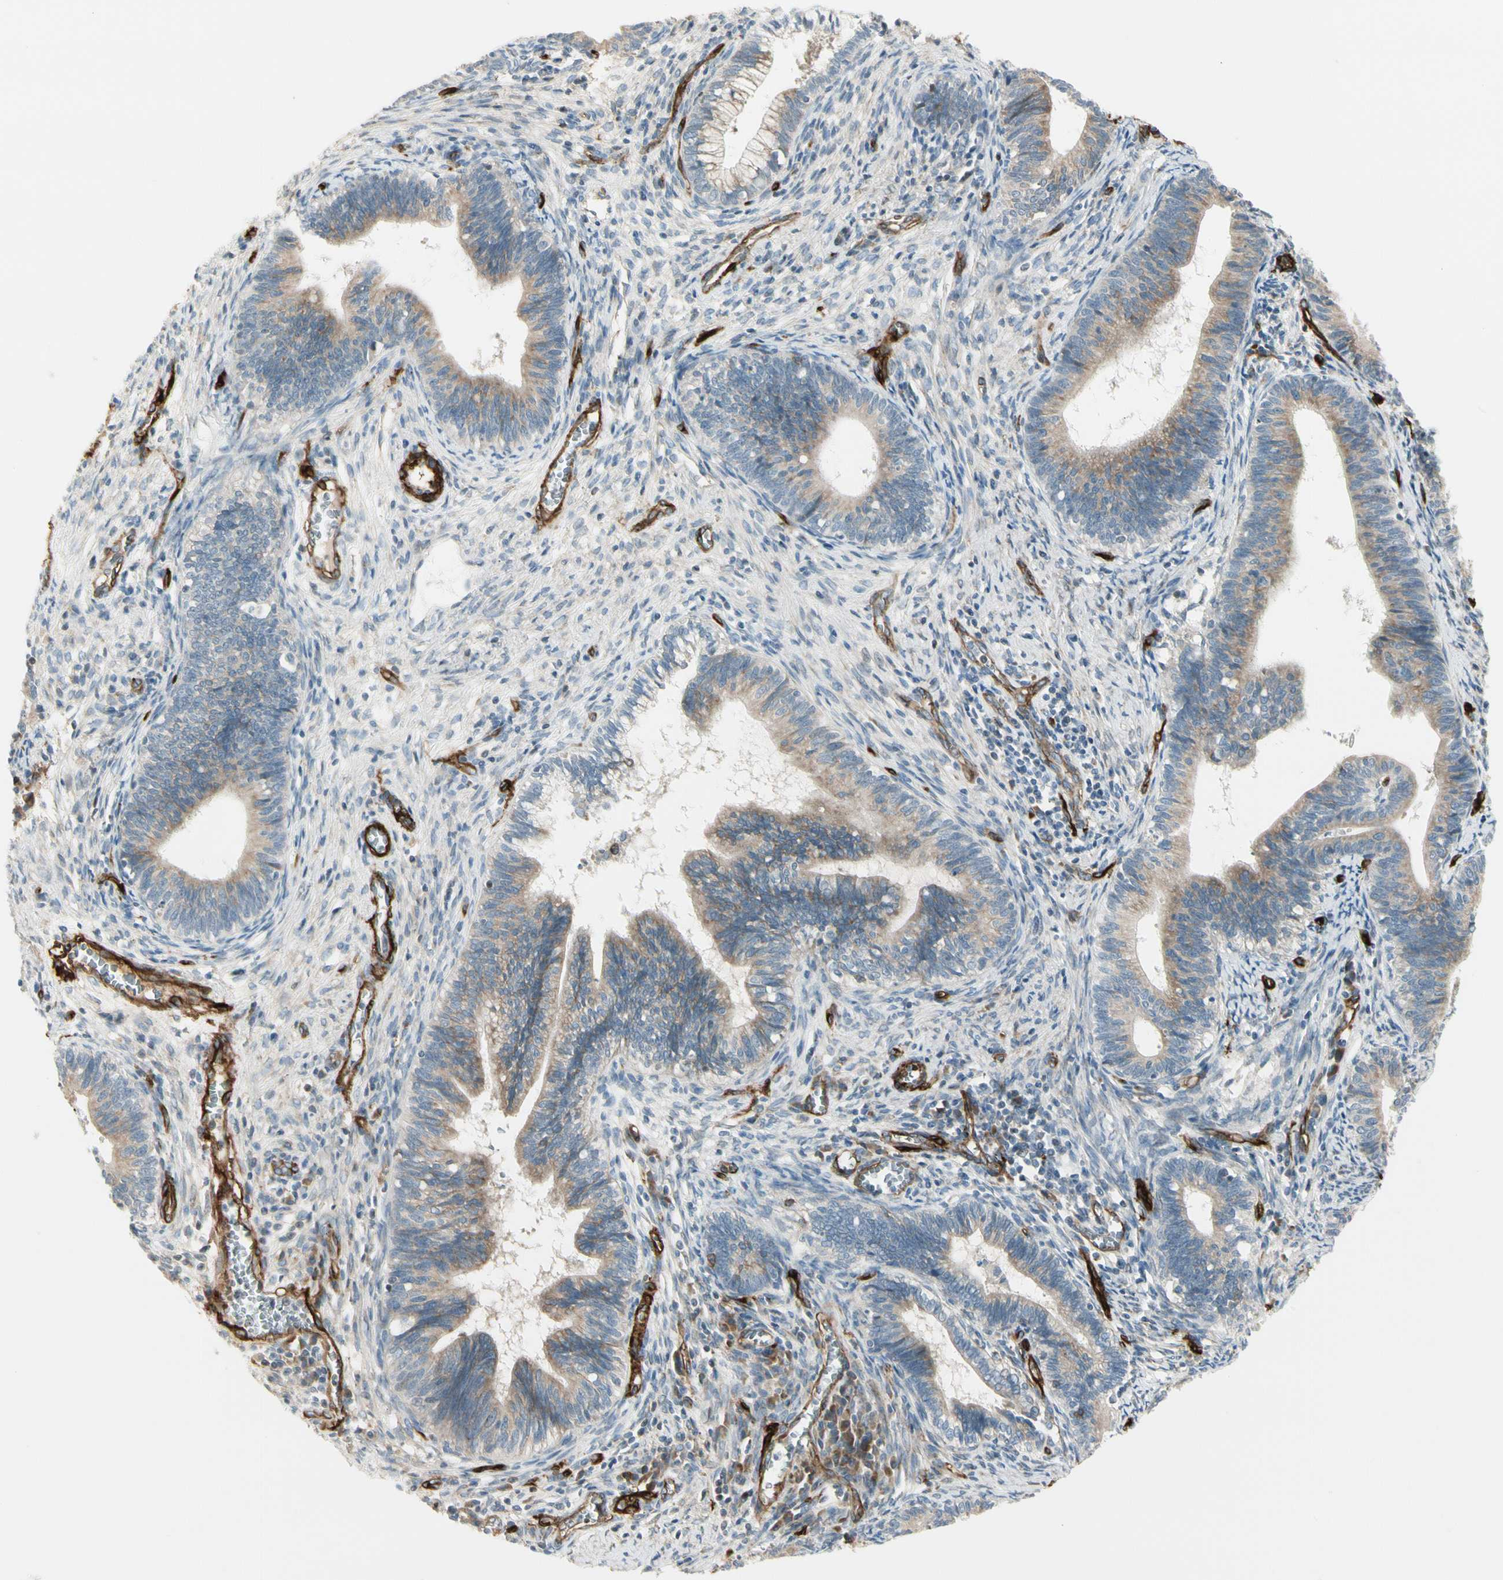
{"staining": {"intensity": "moderate", "quantity": ">75%", "location": "cytoplasmic/membranous"}, "tissue": "cervical cancer", "cell_type": "Tumor cells", "image_type": "cancer", "snomed": [{"axis": "morphology", "description": "Adenocarcinoma, NOS"}, {"axis": "topography", "description": "Cervix"}], "caption": "Immunohistochemical staining of human cervical cancer demonstrates medium levels of moderate cytoplasmic/membranous protein staining in about >75% of tumor cells.", "gene": "MCAM", "patient": {"sex": "female", "age": 44}}